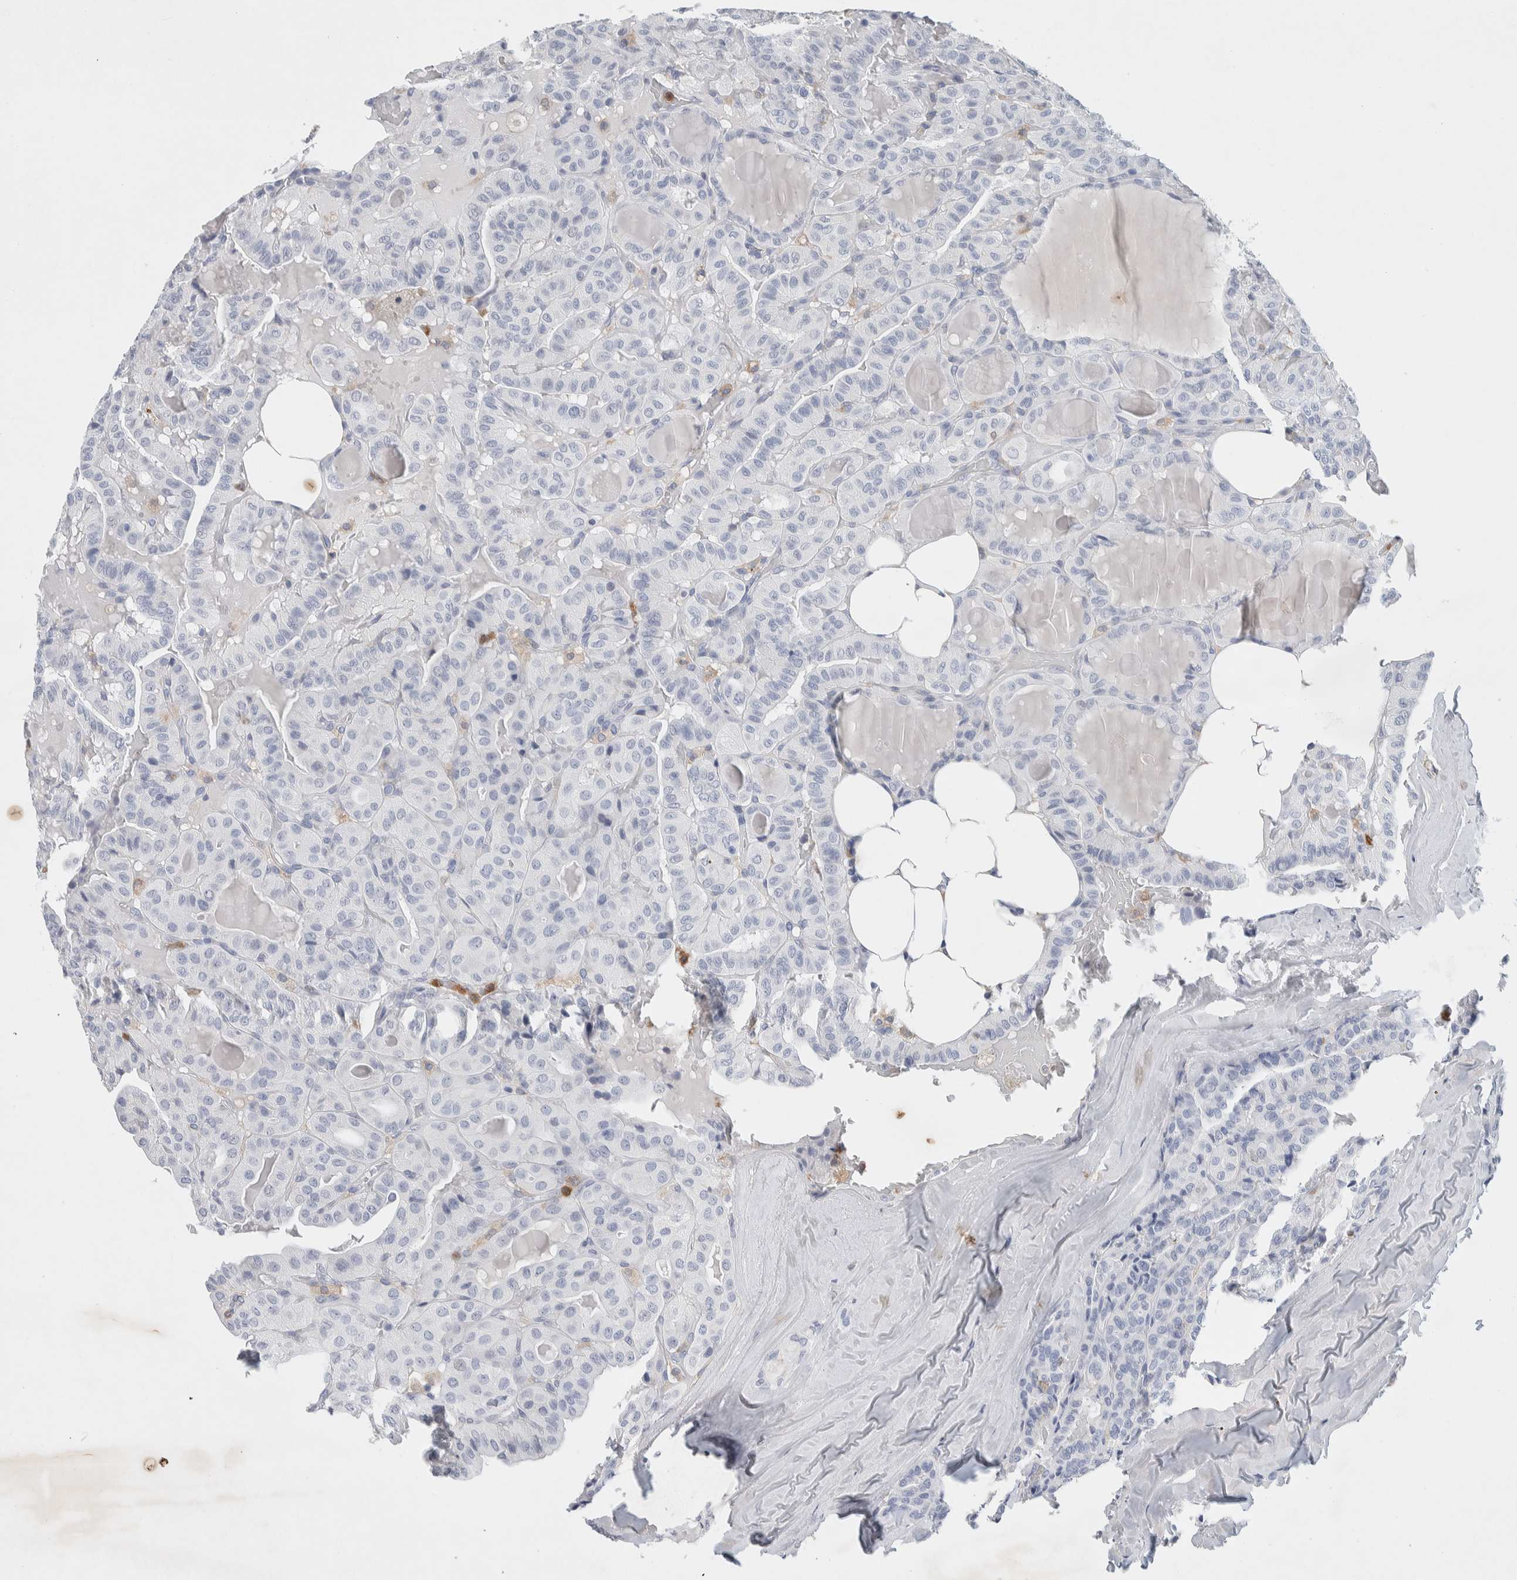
{"staining": {"intensity": "negative", "quantity": "none", "location": "none"}, "tissue": "thyroid cancer", "cell_type": "Tumor cells", "image_type": "cancer", "snomed": [{"axis": "morphology", "description": "Papillary adenocarcinoma, NOS"}, {"axis": "topography", "description": "Thyroid gland"}], "caption": "Thyroid papillary adenocarcinoma was stained to show a protein in brown. There is no significant staining in tumor cells.", "gene": "NCF2", "patient": {"sex": "male", "age": 77}}